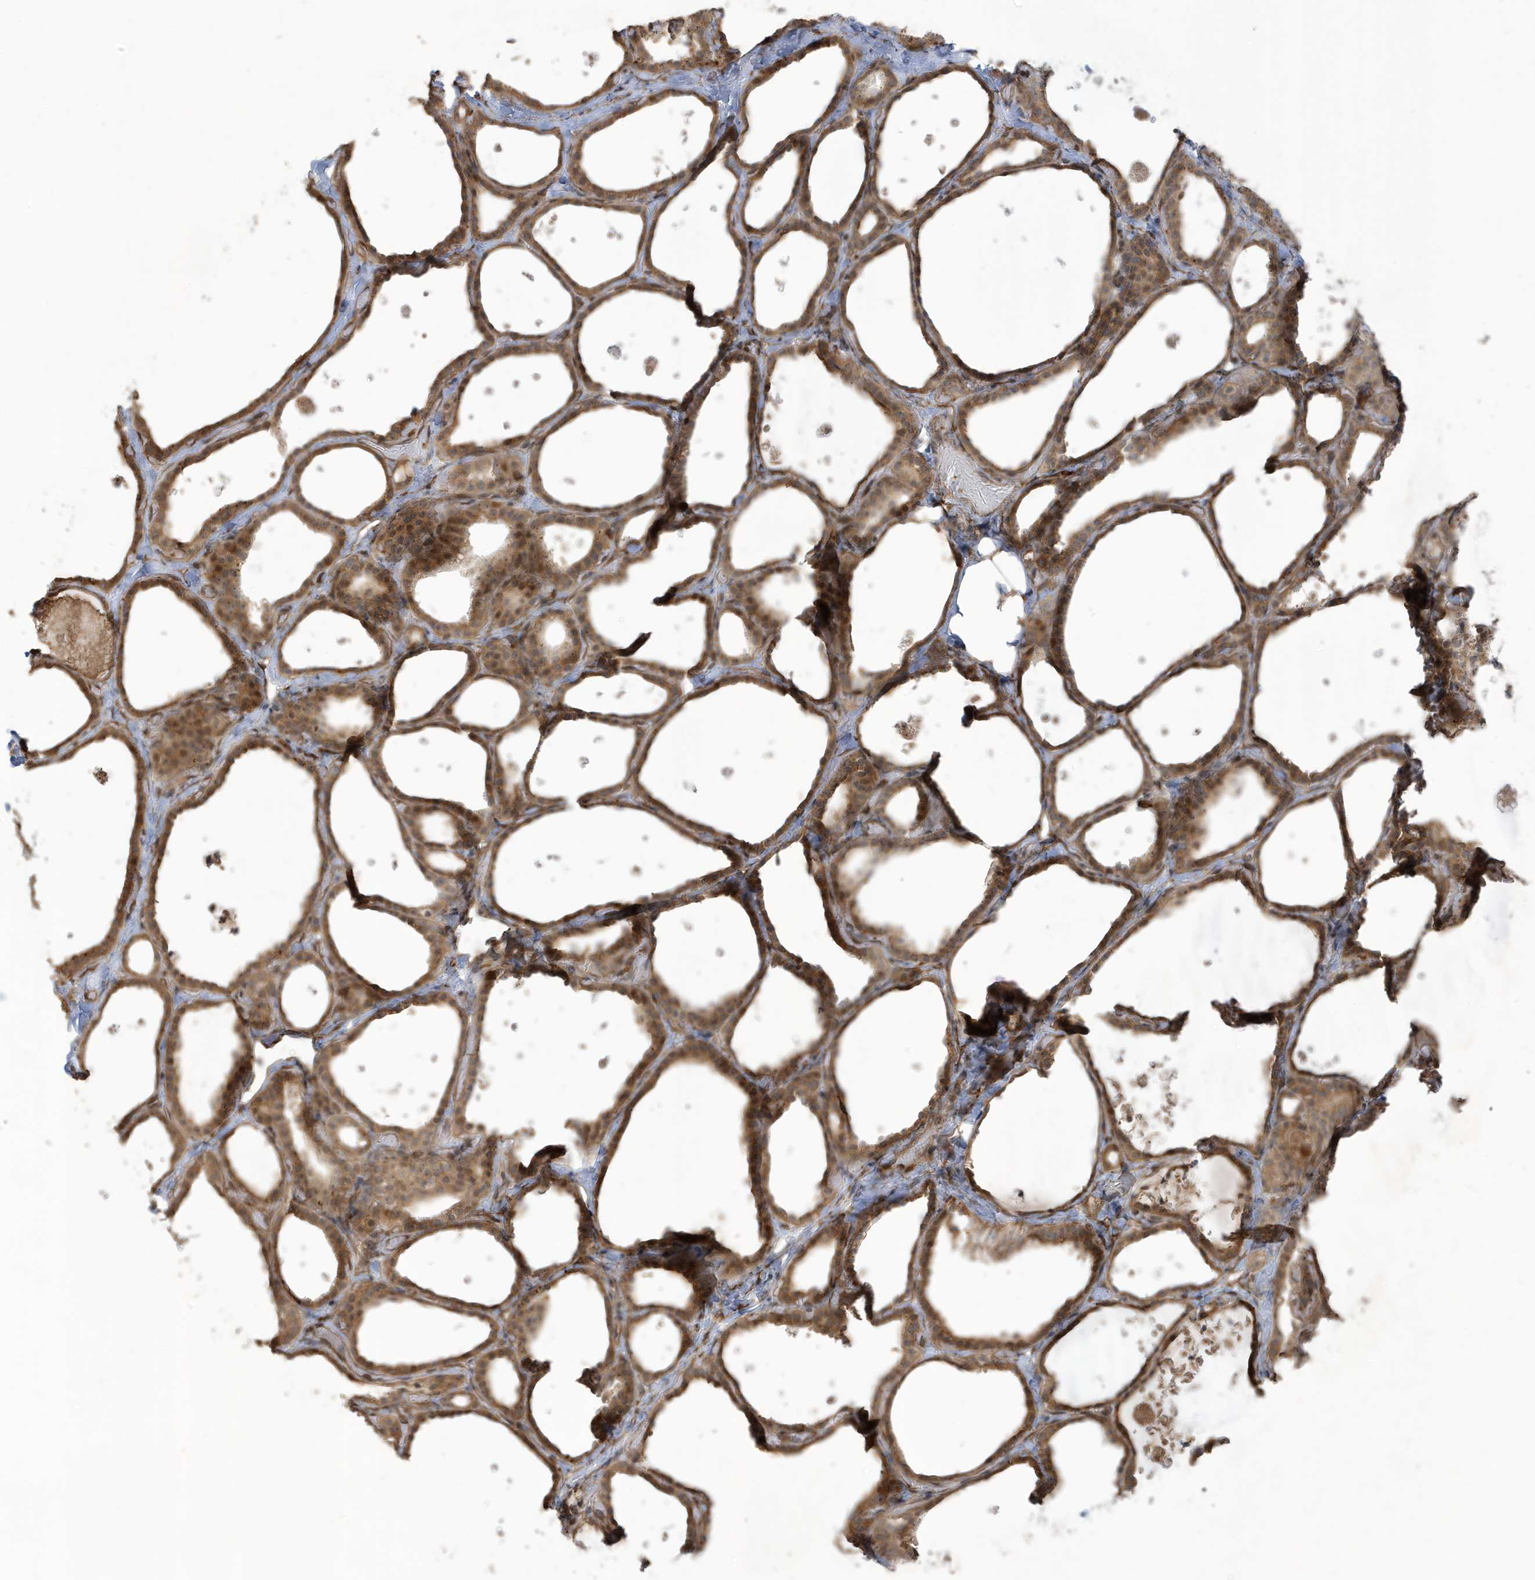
{"staining": {"intensity": "moderate", "quantity": ">75%", "location": "cytoplasmic/membranous"}, "tissue": "thyroid gland", "cell_type": "Glandular cells", "image_type": "normal", "snomed": [{"axis": "morphology", "description": "Normal tissue, NOS"}, {"axis": "topography", "description": "Thyroid gland"}], "caption": "Immunohistochemistry (DAB (3,3'-diaminobenzidine)) staining of unremarkable human thyroid gland demonstrates moderate cytoplasmic/membranous protein positivity in approximately >75% of glandular cells.", "gene": "ECM2", "patient": {"sex": "female", "age": 44}}